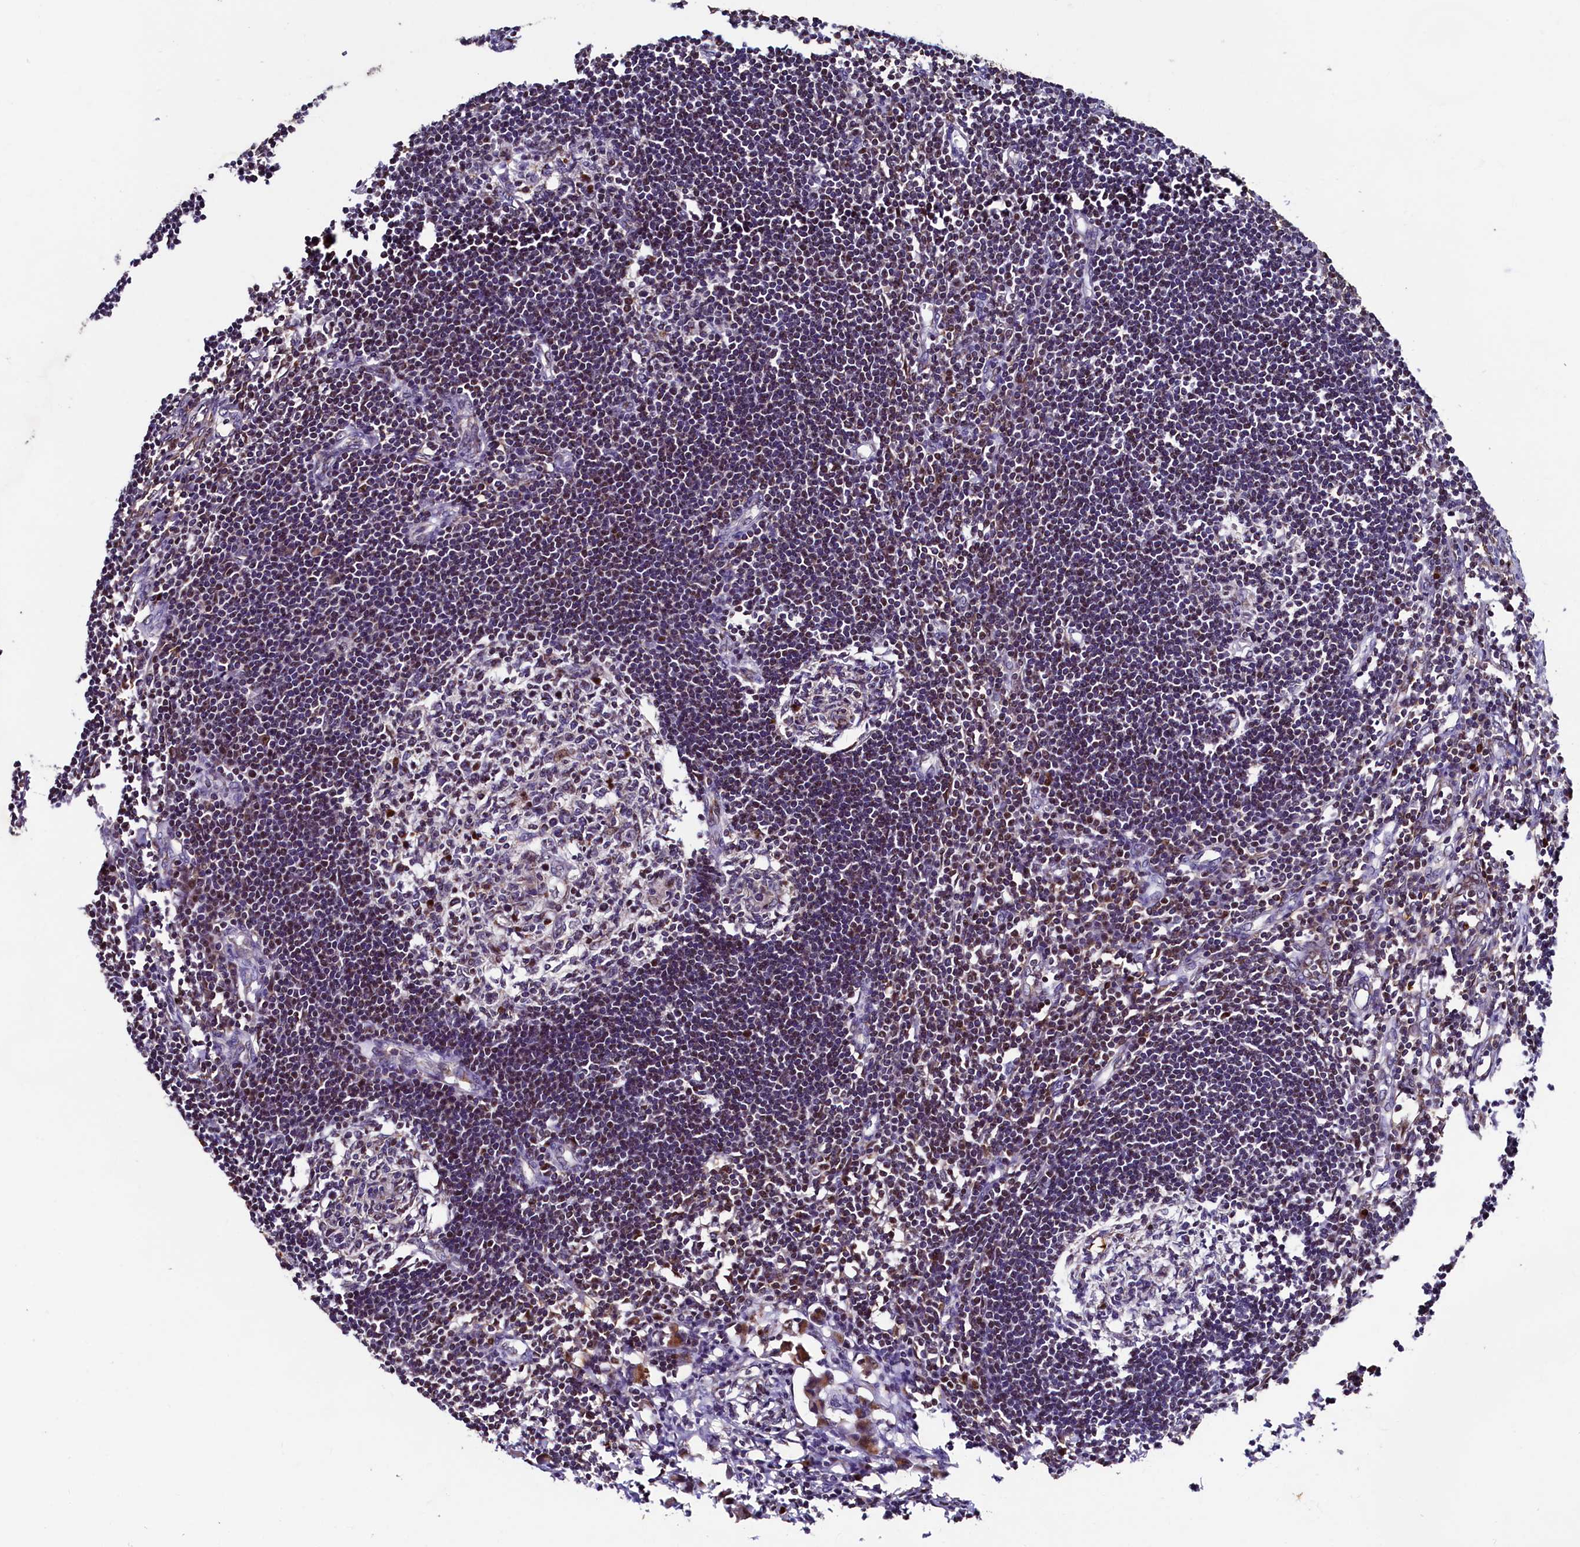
{"staining": {"intensity": "moderate", "quantity": "<25%", "location": "cytoplasmic/membranous"}, "tissue": "lymph node", "cell_type": "Germinal center cells", "image_type": "normal", "snomed": [{"axis": "morphology", "description": "Normal tissue, NOS"}, {"axis": "morphology", "description": "Malignant melanoma, Metastatic site"}, {"axis": "topography", "description": "Lymph node"}], "caption": "Lymph node stained with DAB (3,3'-diaminobenzidine) immunohistochemistry shows low levels of moderate cytoplasmic/membranous staining in approximately <25% of germinal center cells. Ihc stains the protein in brown and the nuclei are stained blue.", "gene": "NCKAP5L", "patient": {"sex": "male", "age": 41}}